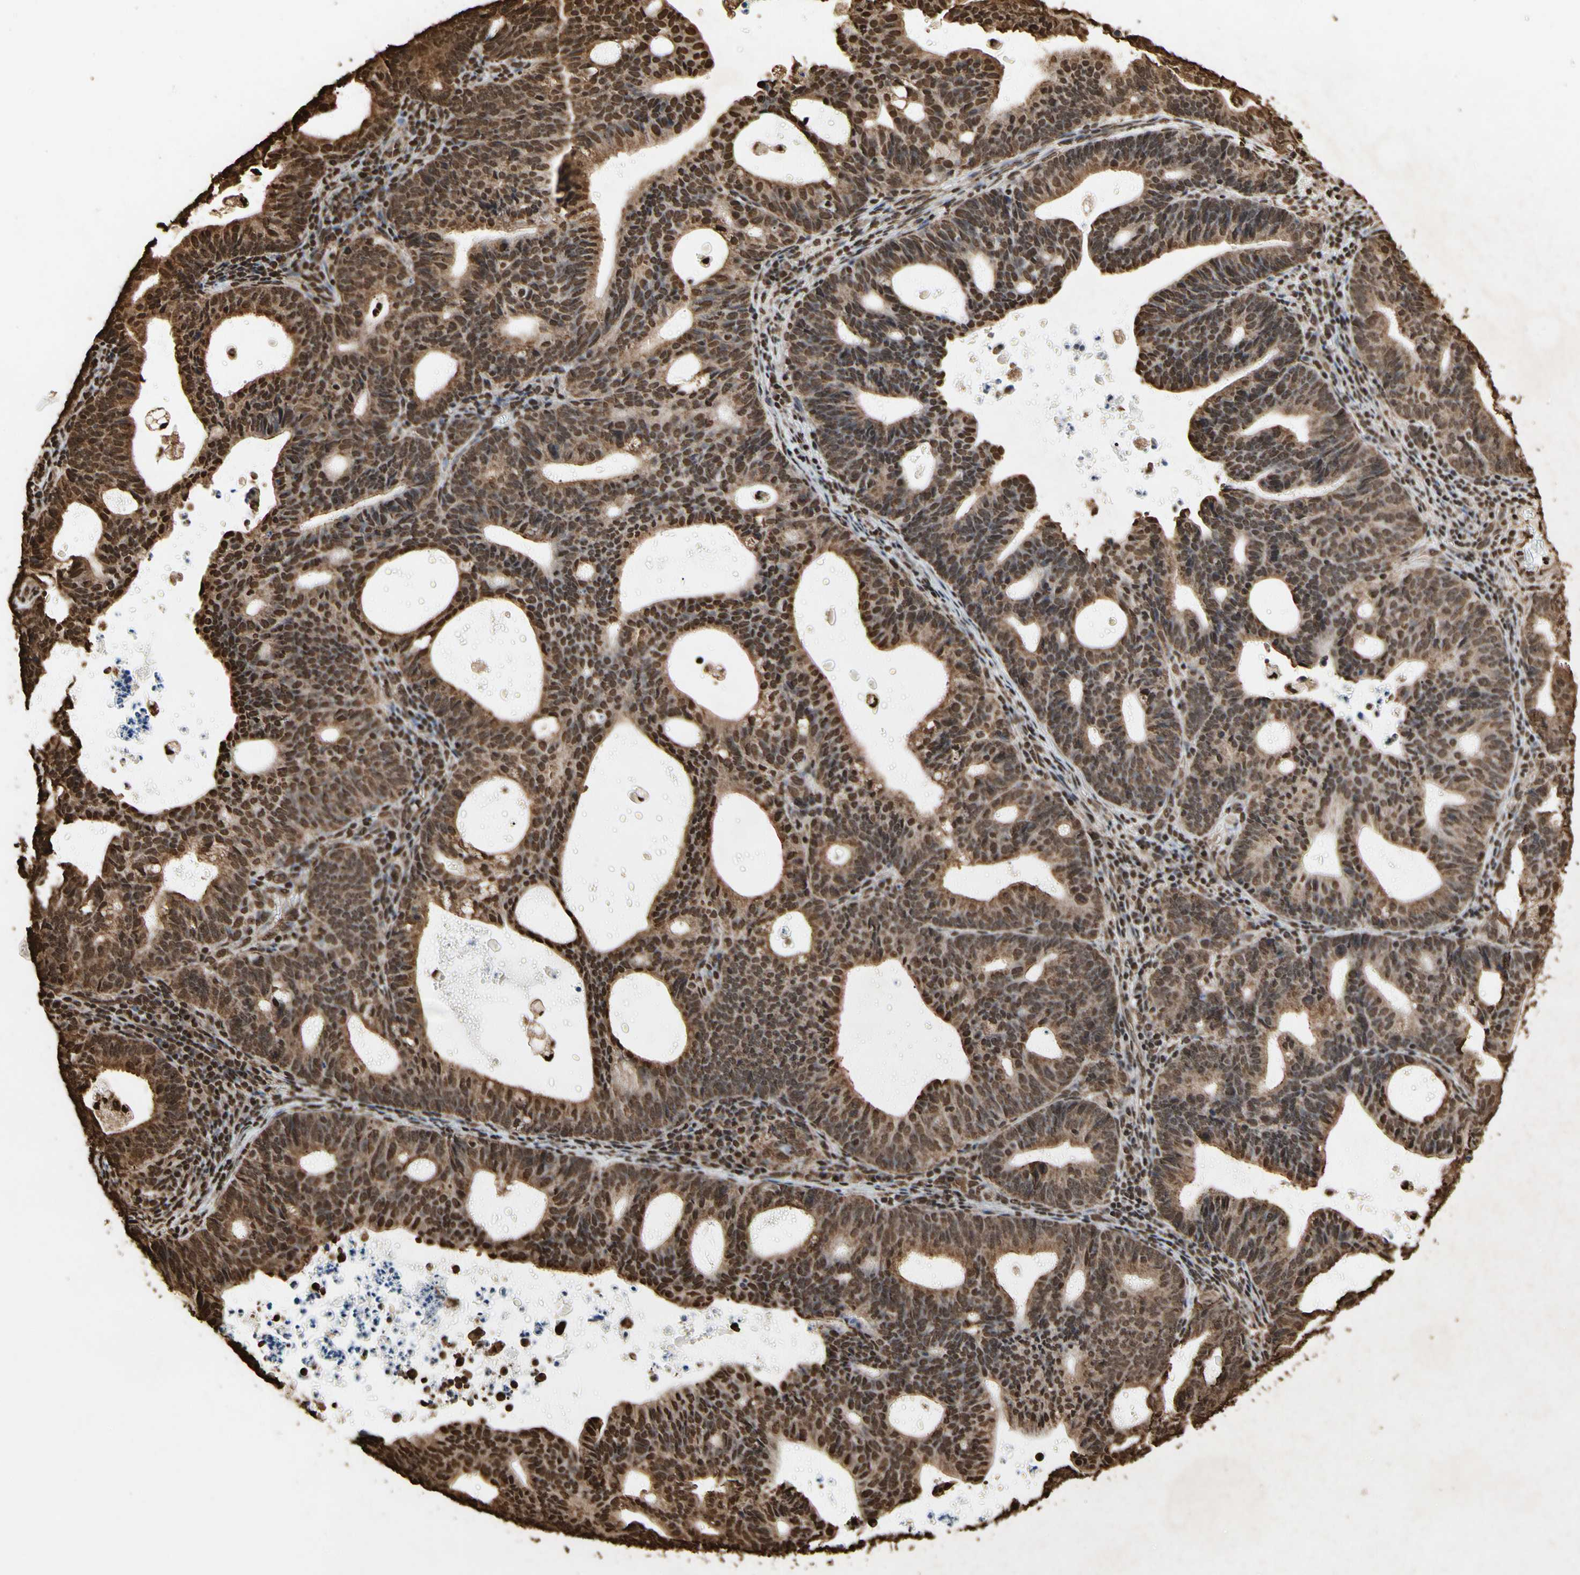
{"staining": {"intensity": "strong", "quantity": ">75%", "location": "cytoplasmic/membranous,nuclear"}, "tissue": "endometrial cancer", "cell_type": "Tumor cells", "image_type": "cancer", "snomed": [{"axis": "morphology", "description": "Adenocarcinoma, NOS"}, {"axis": "topography", "description": "Uterus"}], "caption": "Endometrial cancer (adenocarcinoma) tissue displays strong cytoplasmic/membranous and nuclear staining in approximately >75% of tumor cells", "gene": "HNRNPK", "patient": {"sex": "female", "age": 83}}